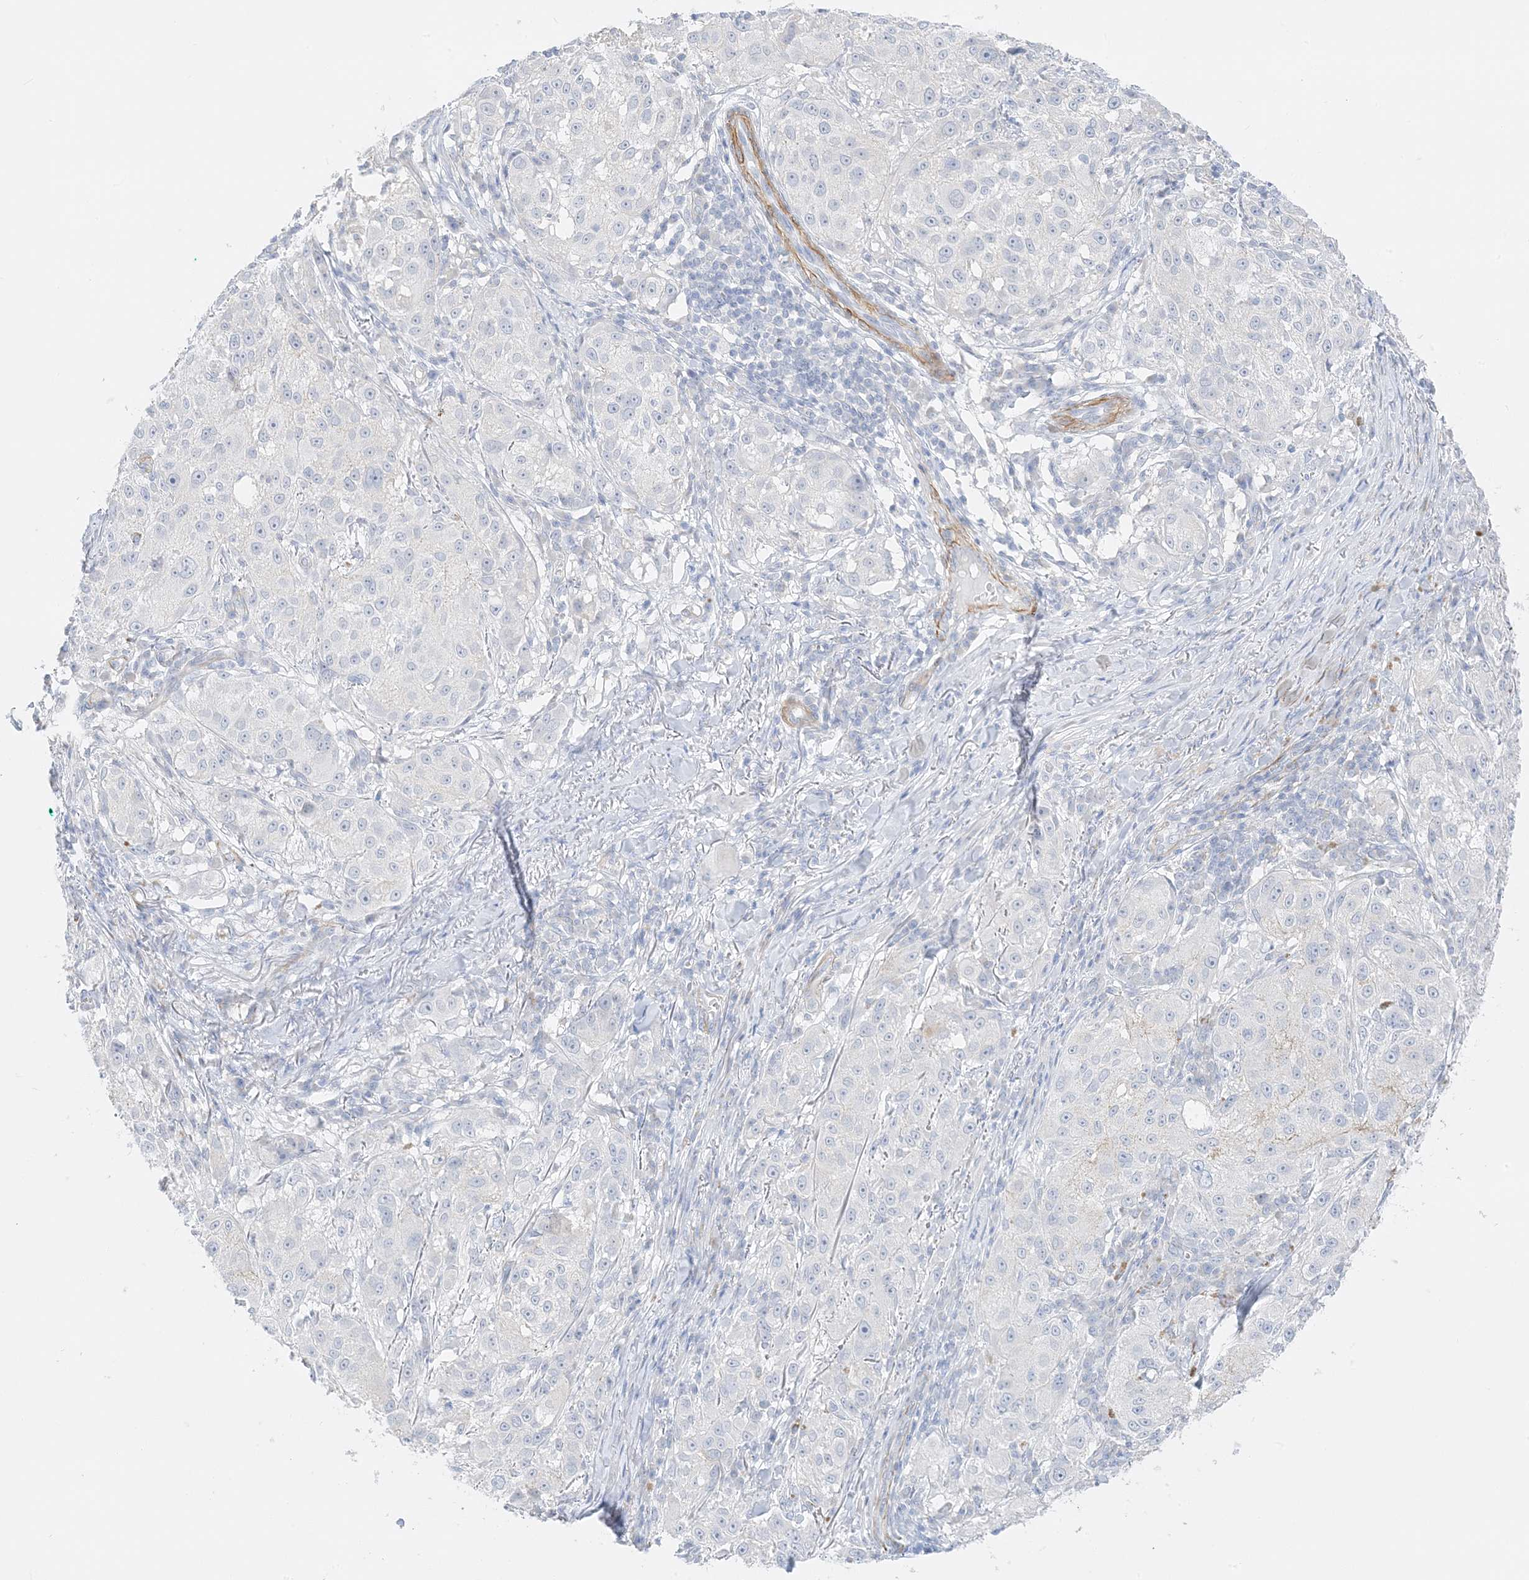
{"staining": {"intensity": "negative", "quantity": "none", "location": "none"}, "tissue": "melanoma", "cell_type": "Tumor cells", "image_type": "cancer", "snomed": [{"axis": "morphology", "description": "Necrosis, NOS"}, {"axis": "morphology", "description": "Malignant melanoma, NOS"}, {"axis": "topography", "description": "Skin"}], "caption": "The histopathology image displays no staining of tumor cells in melanoma.", "gene": "SLC22A13", "patient": {"sex": "female", "age": 87}}